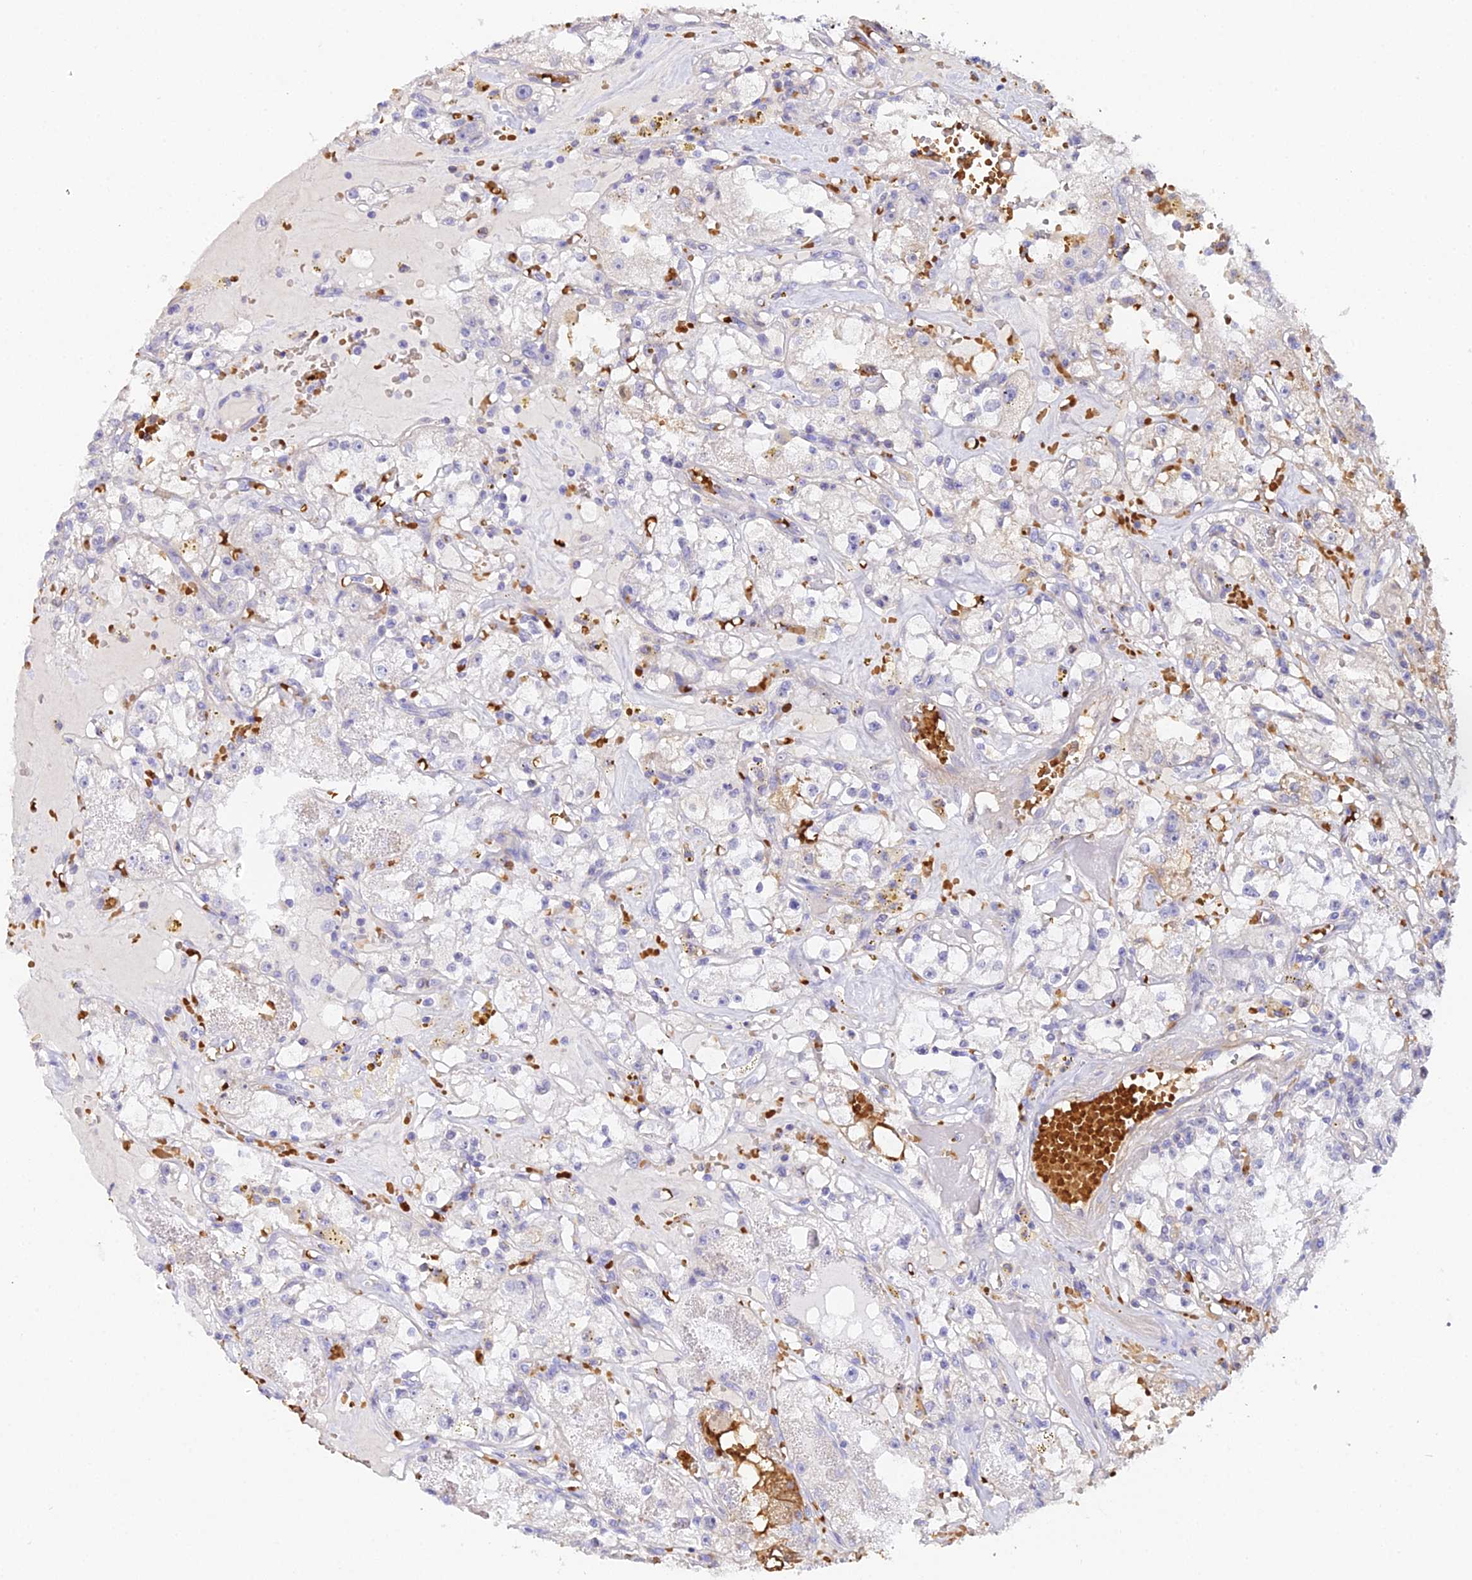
{"staining": {"intensity": "negative", "quantity": "none", "location": "none"}, "tissue": "renal cancer", "cell_type": "Tumor cells", "image_type": "cancer", "snomed": [{"axis": "morphology", "description": "Adenocarcinoma, NOS"}, {"axis": "topography", "description": "Kidney"}], "caption": "High power microscopy photomicrograph of an immunohistochemistry histopathology image of renal cancer (adenocarcinoma), revealing no significant positivity in tumor cells.", "gene": "CFAP45", "patient": {"sex": "male", "age": 56}}